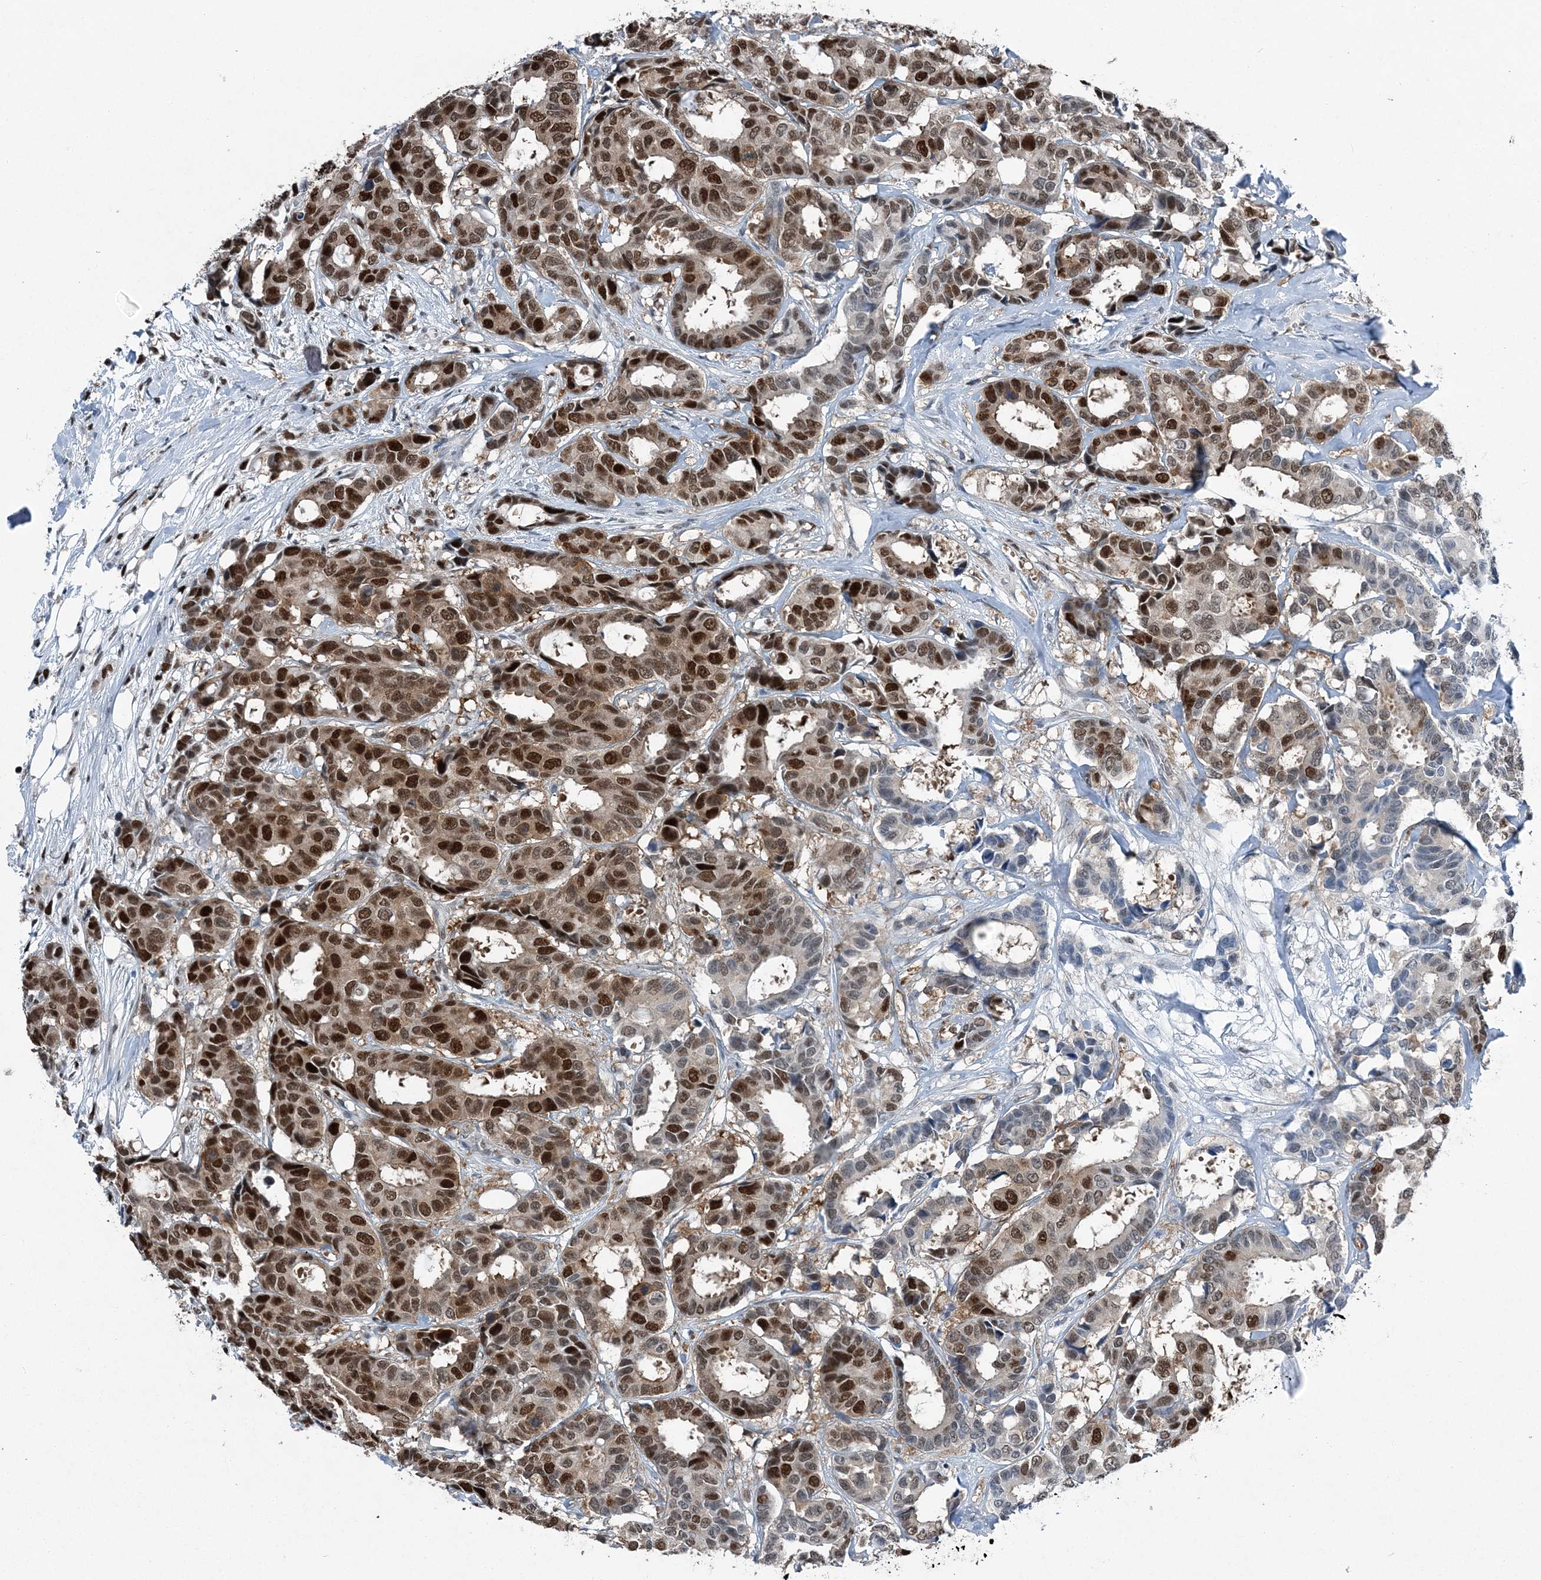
{"staining": {"intensity": "strong", "quantity": "25%-75%", "location": "nuclear"}, "tissue": "breast cancer", "cell_type": "Tumor cells", "image_type": "cancer", "snomed": [{"axis": "morphology", "description": "Duct carcinoma"}, {"axis": "topography", "description": "Breast"}], "caption": "Breast cancer (invasive ductal carcinoma) stained with a protein marker shows strong staining in tumor cells.", "gene": "HAT1", "patient": {"sex": "female", "age": 87}}